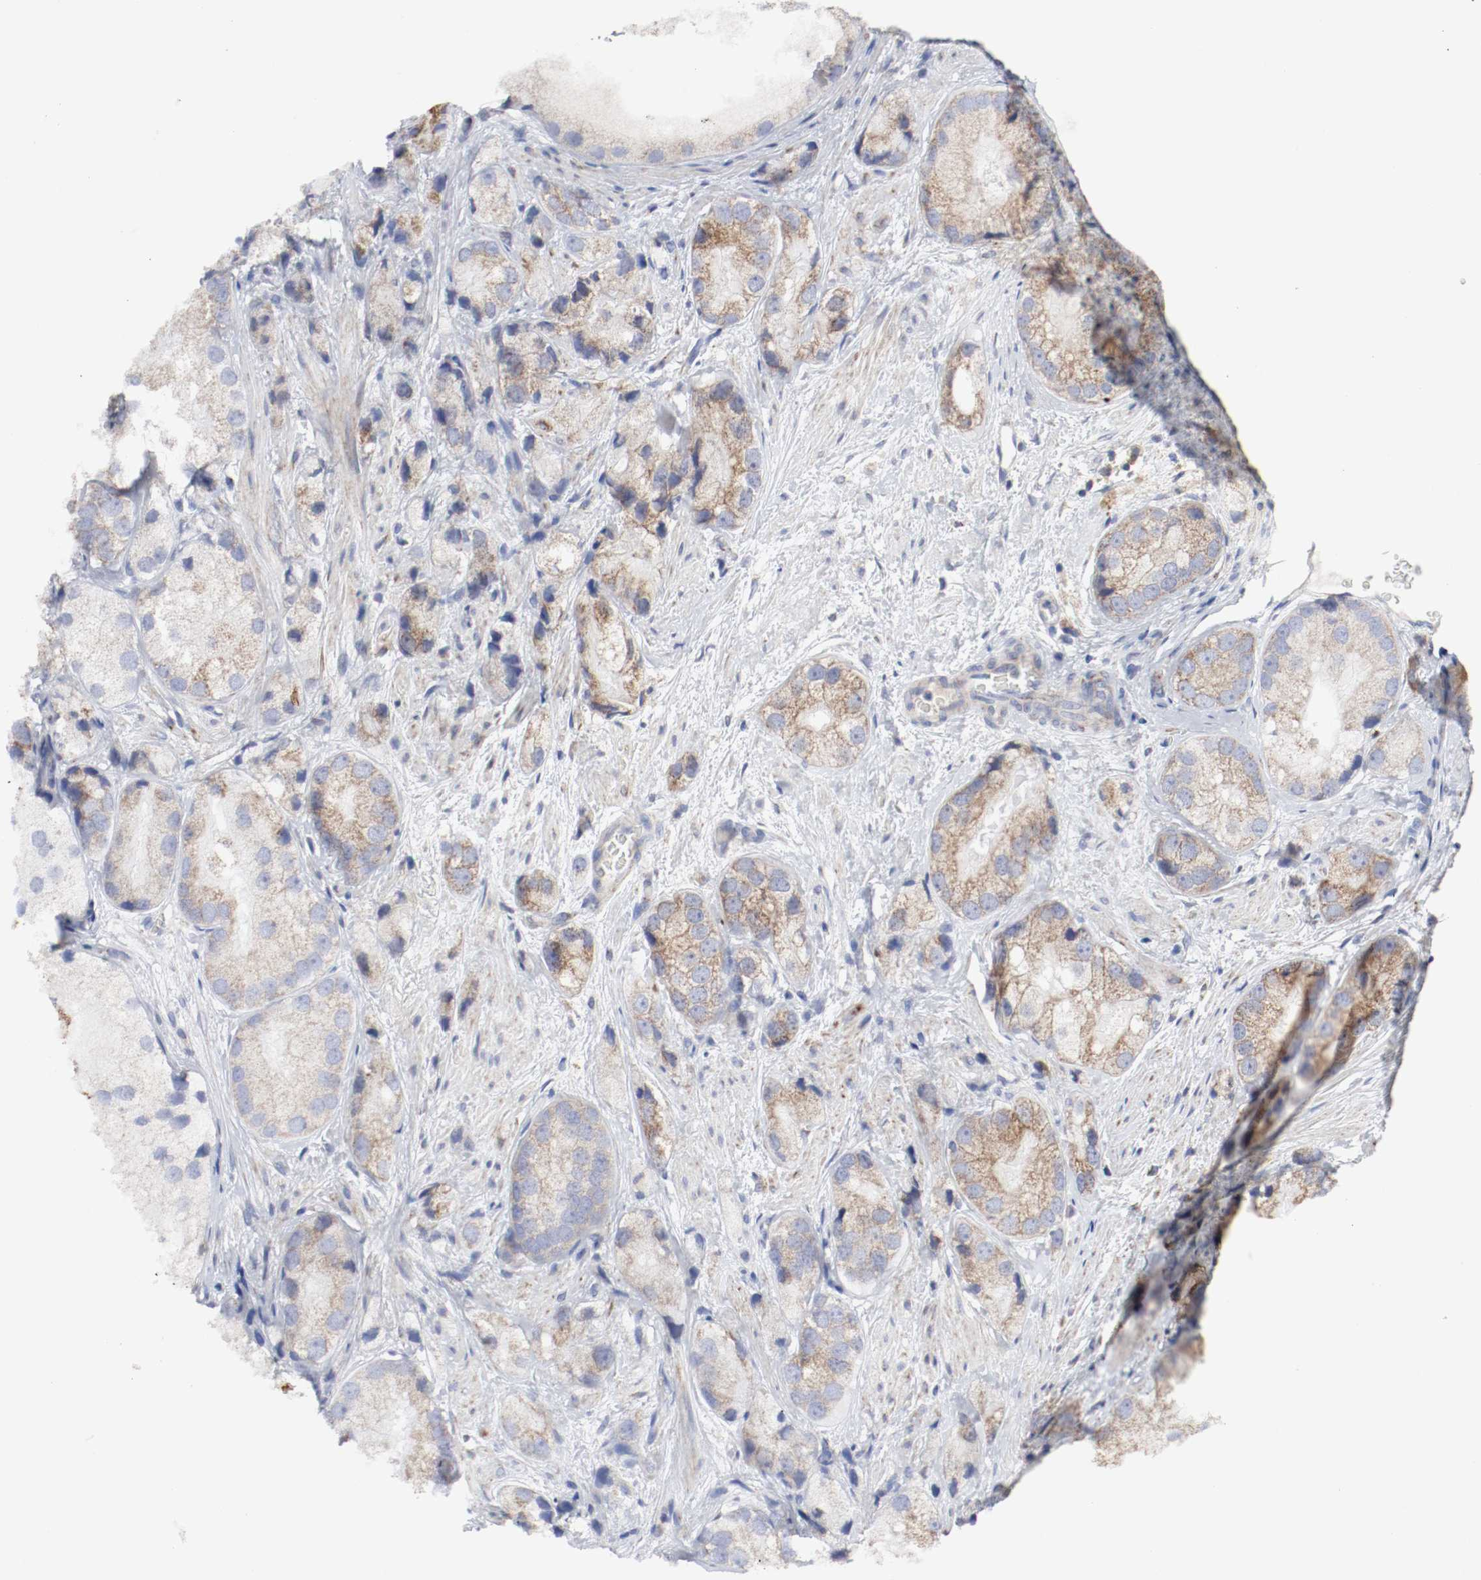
{"staining": {"intensity": "weak", "quantity": ">75%", "location": "cytoplasmic/membranous"}, "tissue": "prostate cancer", "cell_type": "Tumor cells", "image_type": "cancer", "snomed": [{"axis": "morphology", "description": "Adenocarcinoma, Low grade"}, {"axis": "topography", "description": "Prostate"}], "caption": "Weak cytoplasmic/membranous expression is appreciated in approximately >75% of tumor cells in prostate cancer (adenocarcinoma (low-grade)). The staining is performed using DAB brown chromogen to label protein expression. The nuclei are counter-stained blue using hematoxylin.", "gene": "AFG3L2", "patient": {"sex": "male", "age": 69}}